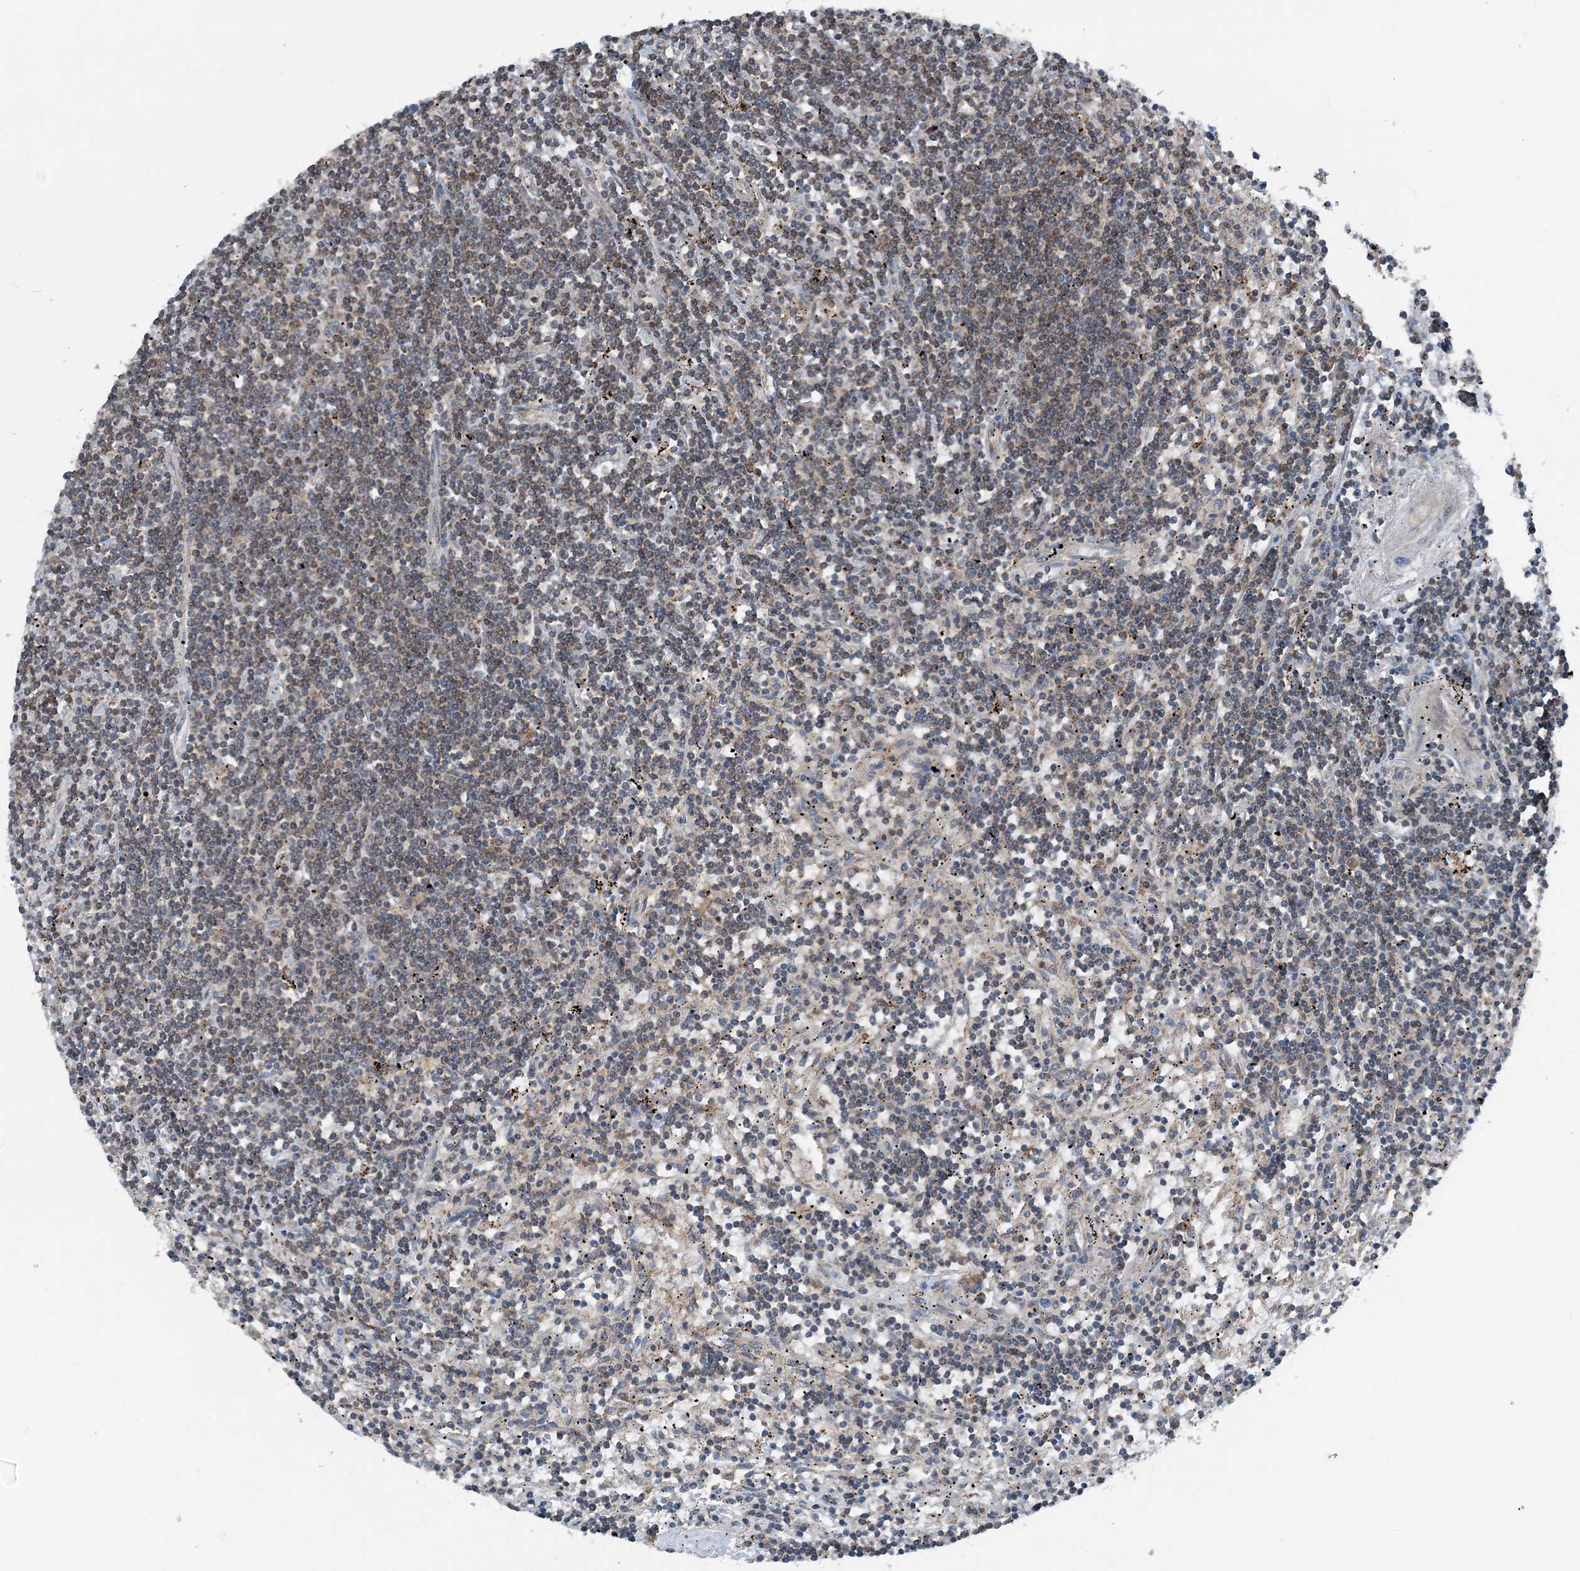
{"staining": {"intensity": "weak", "quantity": "25%-75%", "location": "cytoplasmic/membranous"}, "tissue": "lymphoma", "cell_type": "Tumor cells", "image_type": "cancer", "snomed": [{"axis": "morphology", "description": "Malignant lymphoma, non-Hodgkin's type, Low grade"}, {"axis": "topography", "description": "Spleen"}], "caption": "Lymphoma tissue displays weak cytoplasmic/membranous staining in about 25%-75% of tumor cells", "gene": "NDUFA2", "patient": {"sex": "male", "age": 76}}